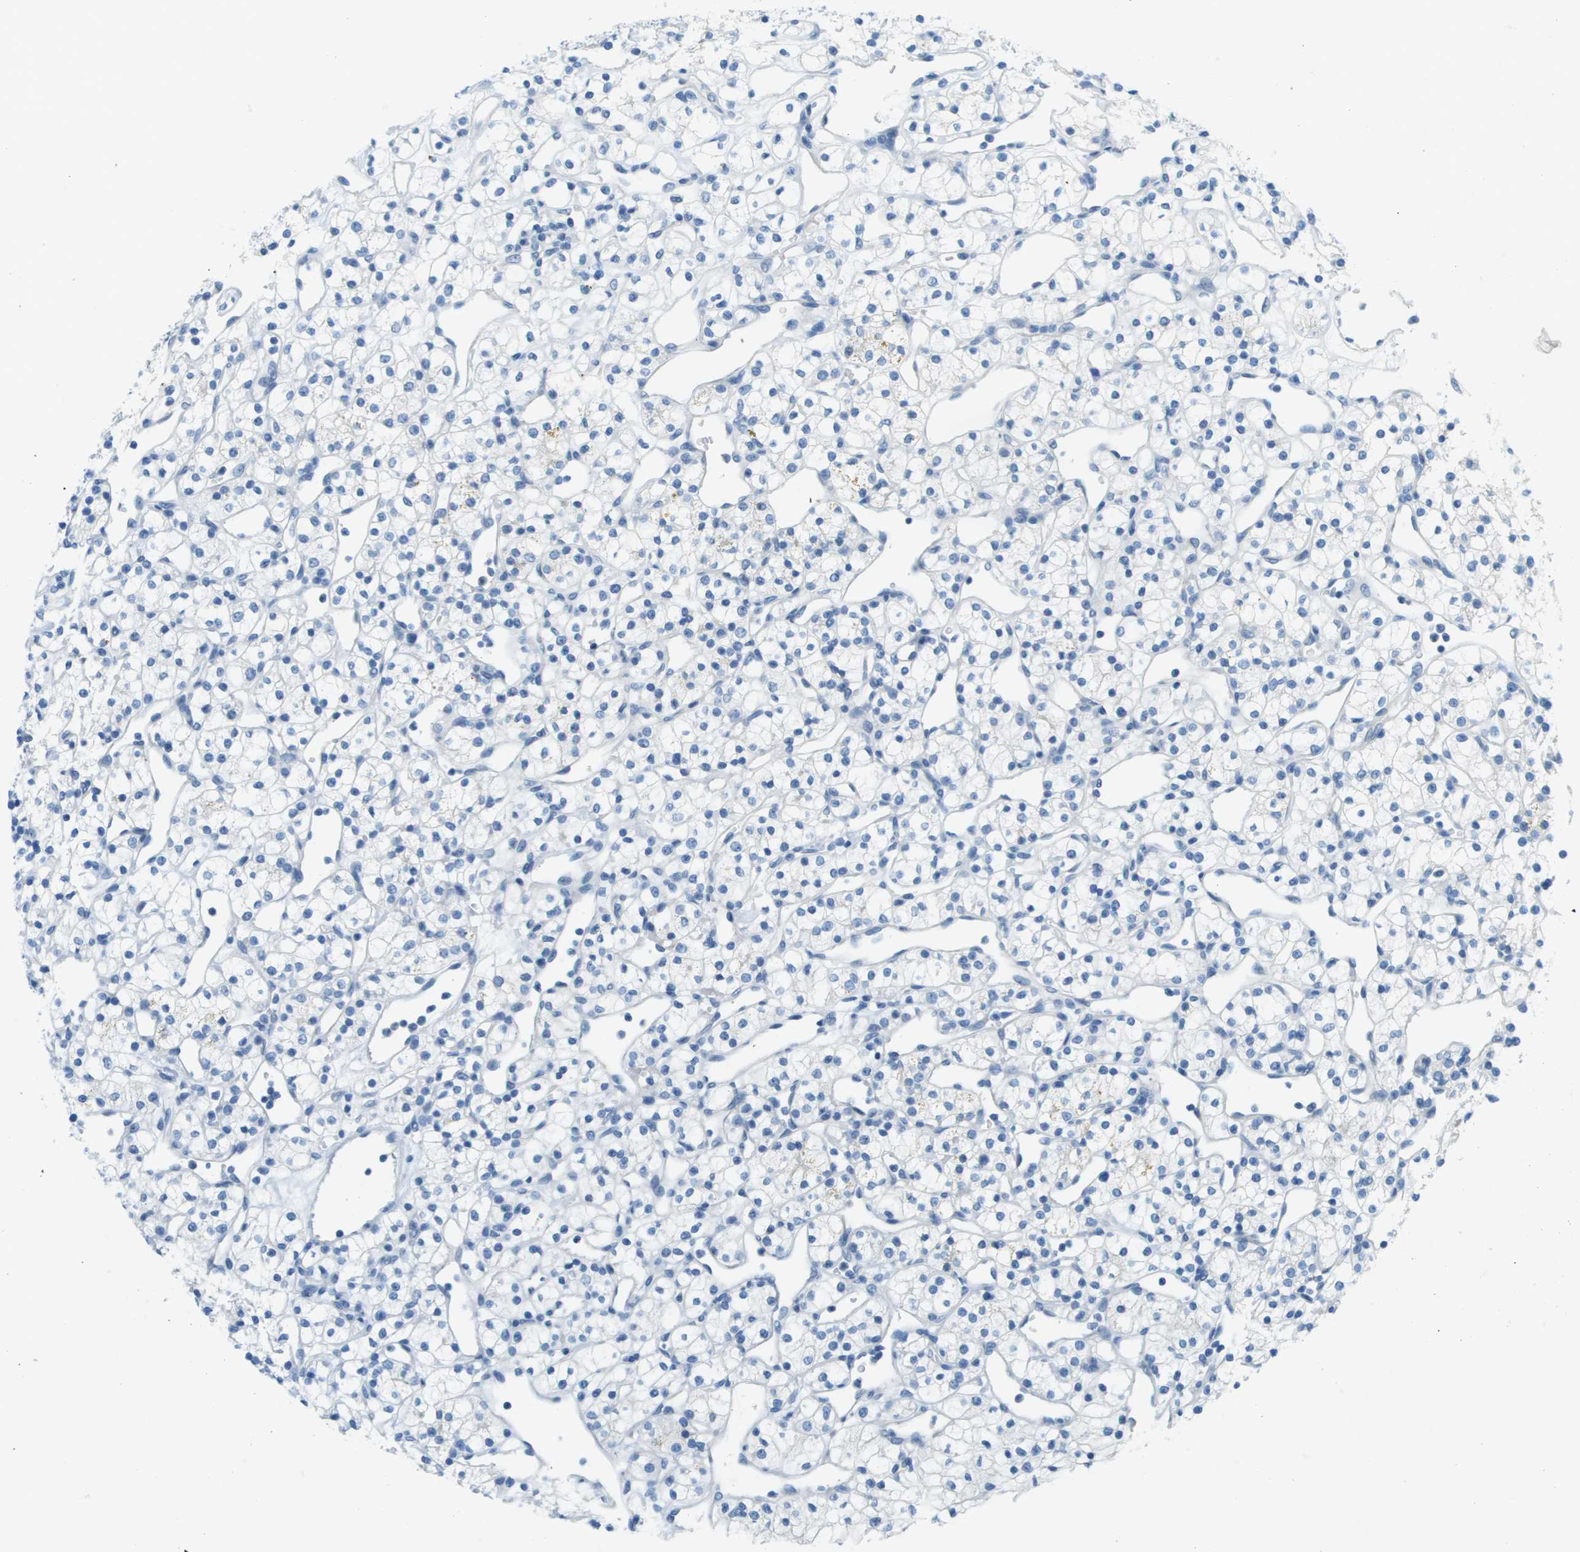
{"staining": {"intensity": "negative", "quantity": "none", "location": "none"}, "tissue": "renal cancer", "cell_type": "Tumor cells", "image_type": "cancer", "snomed": [{"axis": "morphology", "description": "Adenocarcinoma, NOS"}, {"axis": "topography", "description": "Kidney"}], "caption": "Immunohistochemistry (IHC) of renal cancer (adenocarcinoma) shows no expression in tumor cells. (IHC, brightfield microscopy, high magnification).", "gene": "DCN", "patient": {"sex": "female", "age": 60}}